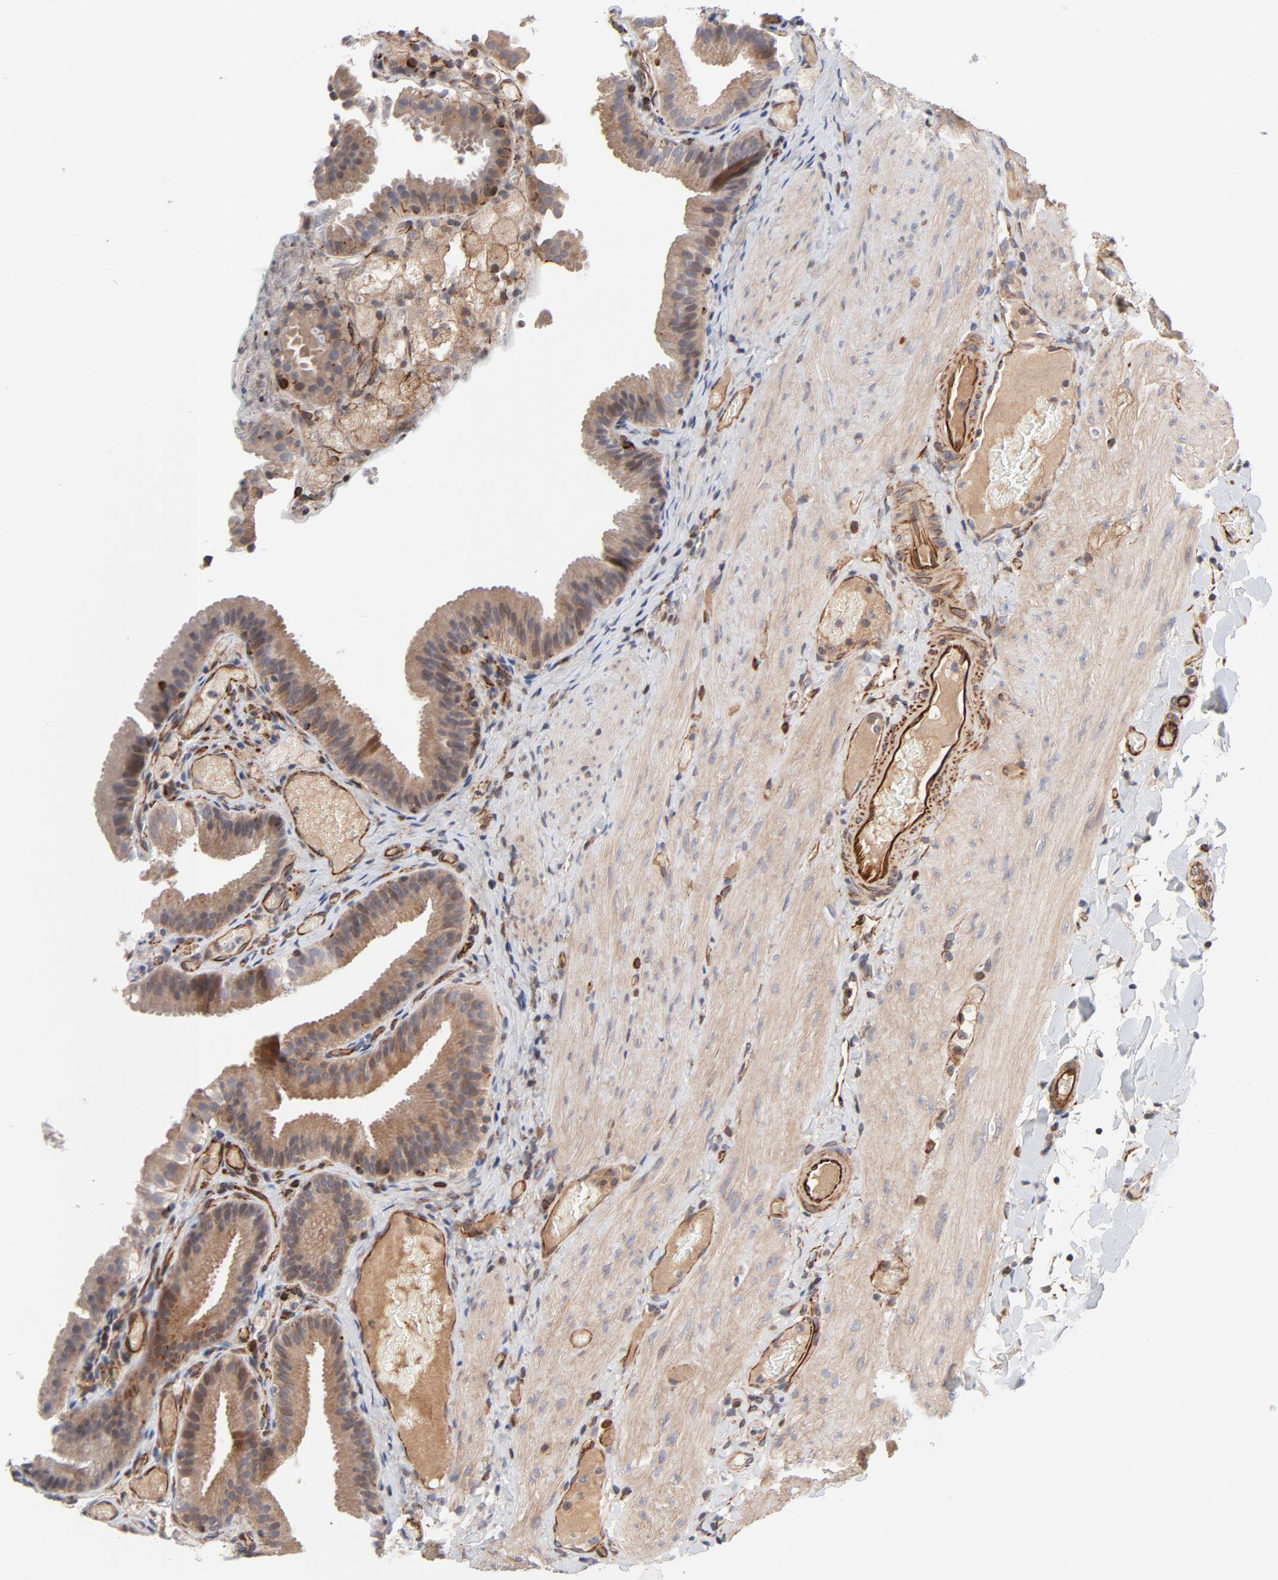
{"staining": {"intensity": "moderate", "quantity": ">75%", "location": "cytoplasmic/membranous"}, "tissue": "gallbladder", "cell_type": "Glandular cells", "image_type": "normal", "snomed": [{"axis": "morphology", "description": "Normal tissue, NOS"}, {"axis": "topography", "description": "Gallbladder"}], "caption": "Immunohistochemical staining of normal human gallbladder shows moderate cytoplasmic/membranous protein expression in about >75% of glandular cells.", "gene": "DNAAF2", "patient": {"sex": "female", "age": 24}}